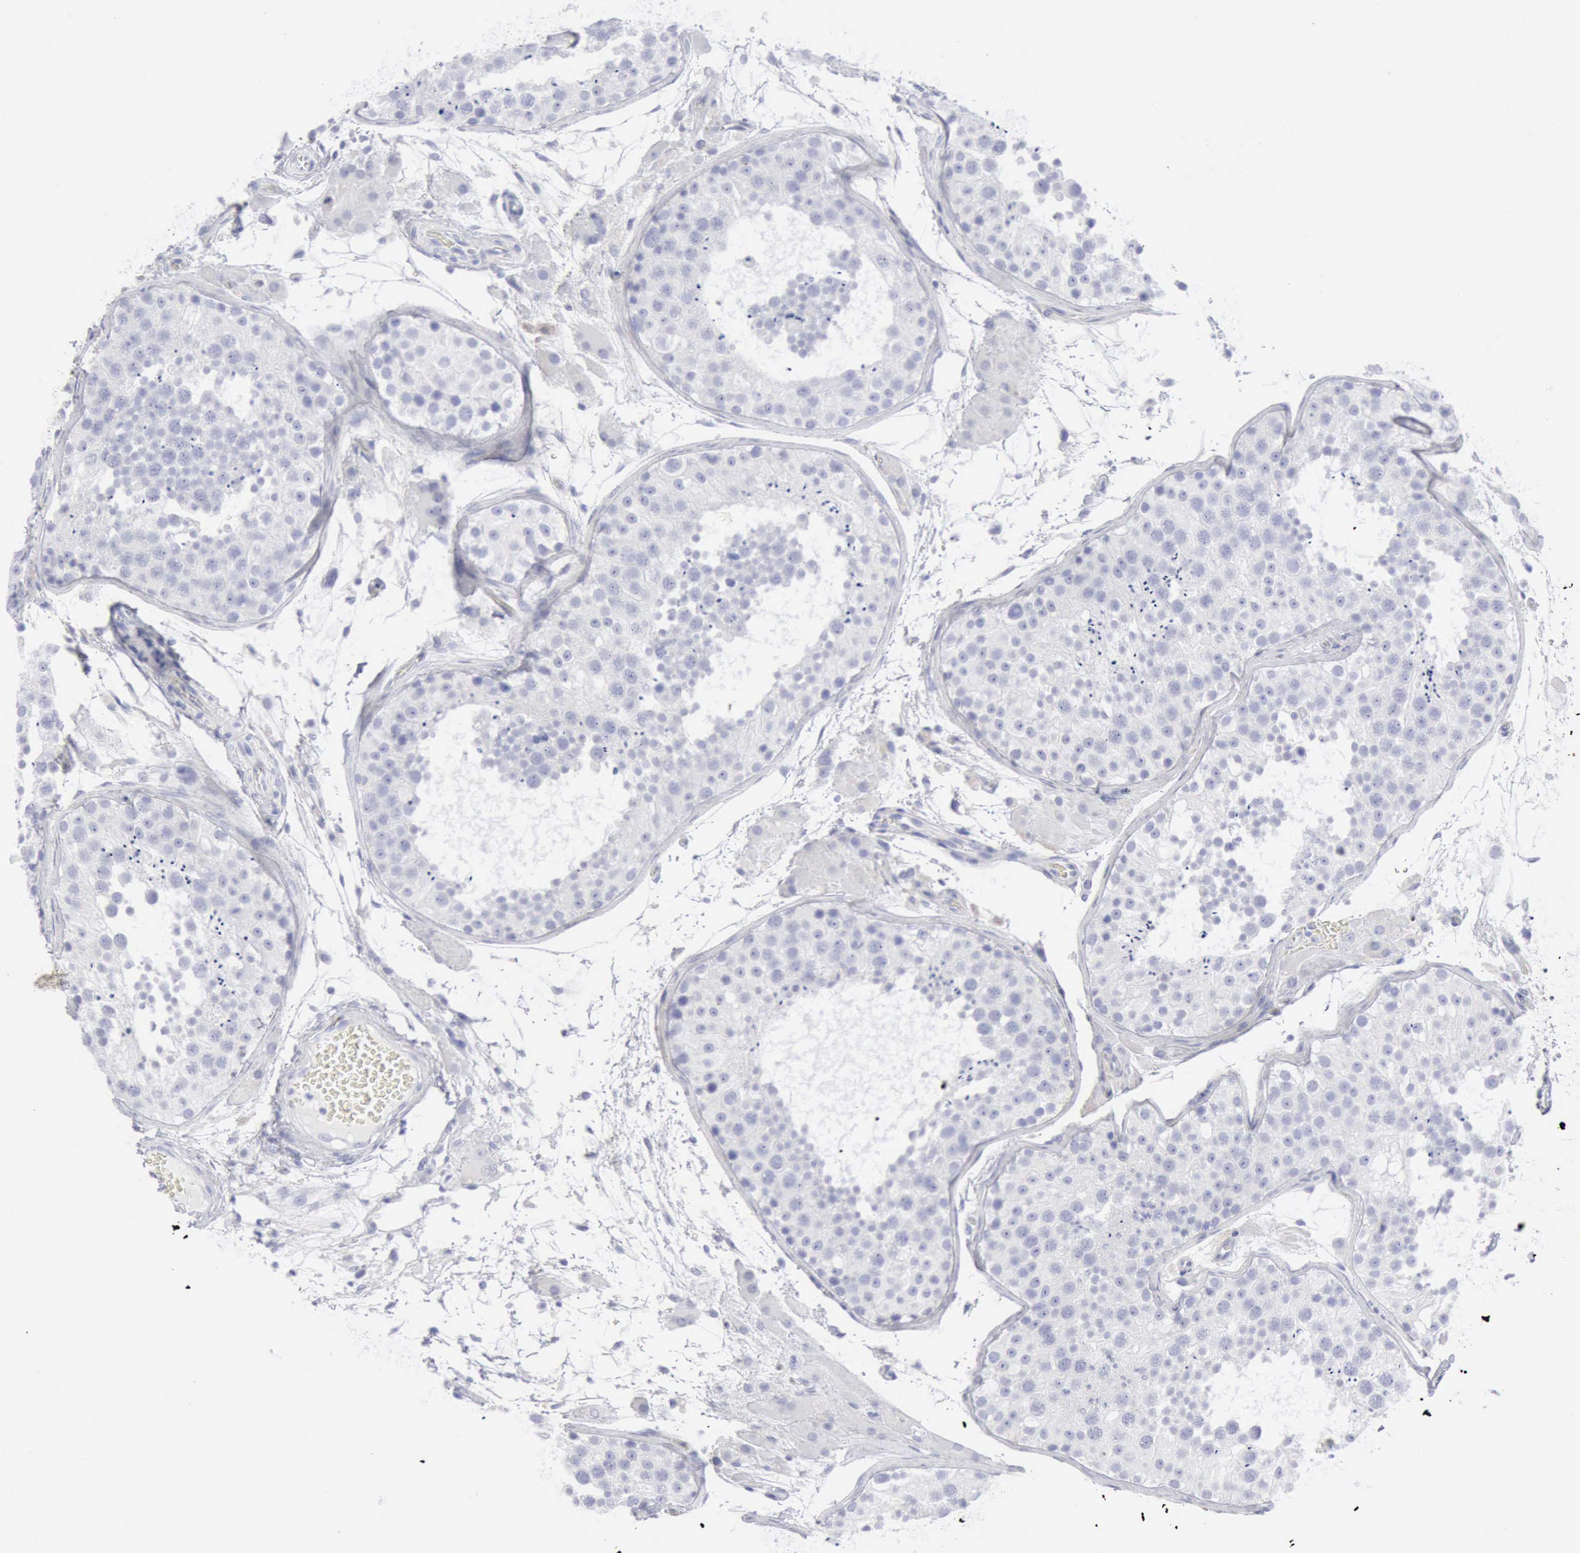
{"staining": {"intensity": "negative", "quantity": "none", "location": "none"}, "tissue": "testis", "cell_type": "Cells in seminiferous ducts", "image_type": "normal", "snomed": [{"axis": "morphology", "description": "Normal tissue, NOS"}, {"axis": "topography", "description": "Testis"}], "caption": "This is an immunohistochemistry (IHC) photomicrograph of unremarkable human testis. There is no positivity in cells in seminiferous ducts.", "gene": "KRT5", "patient": {"sex": "male", "age": 26}}